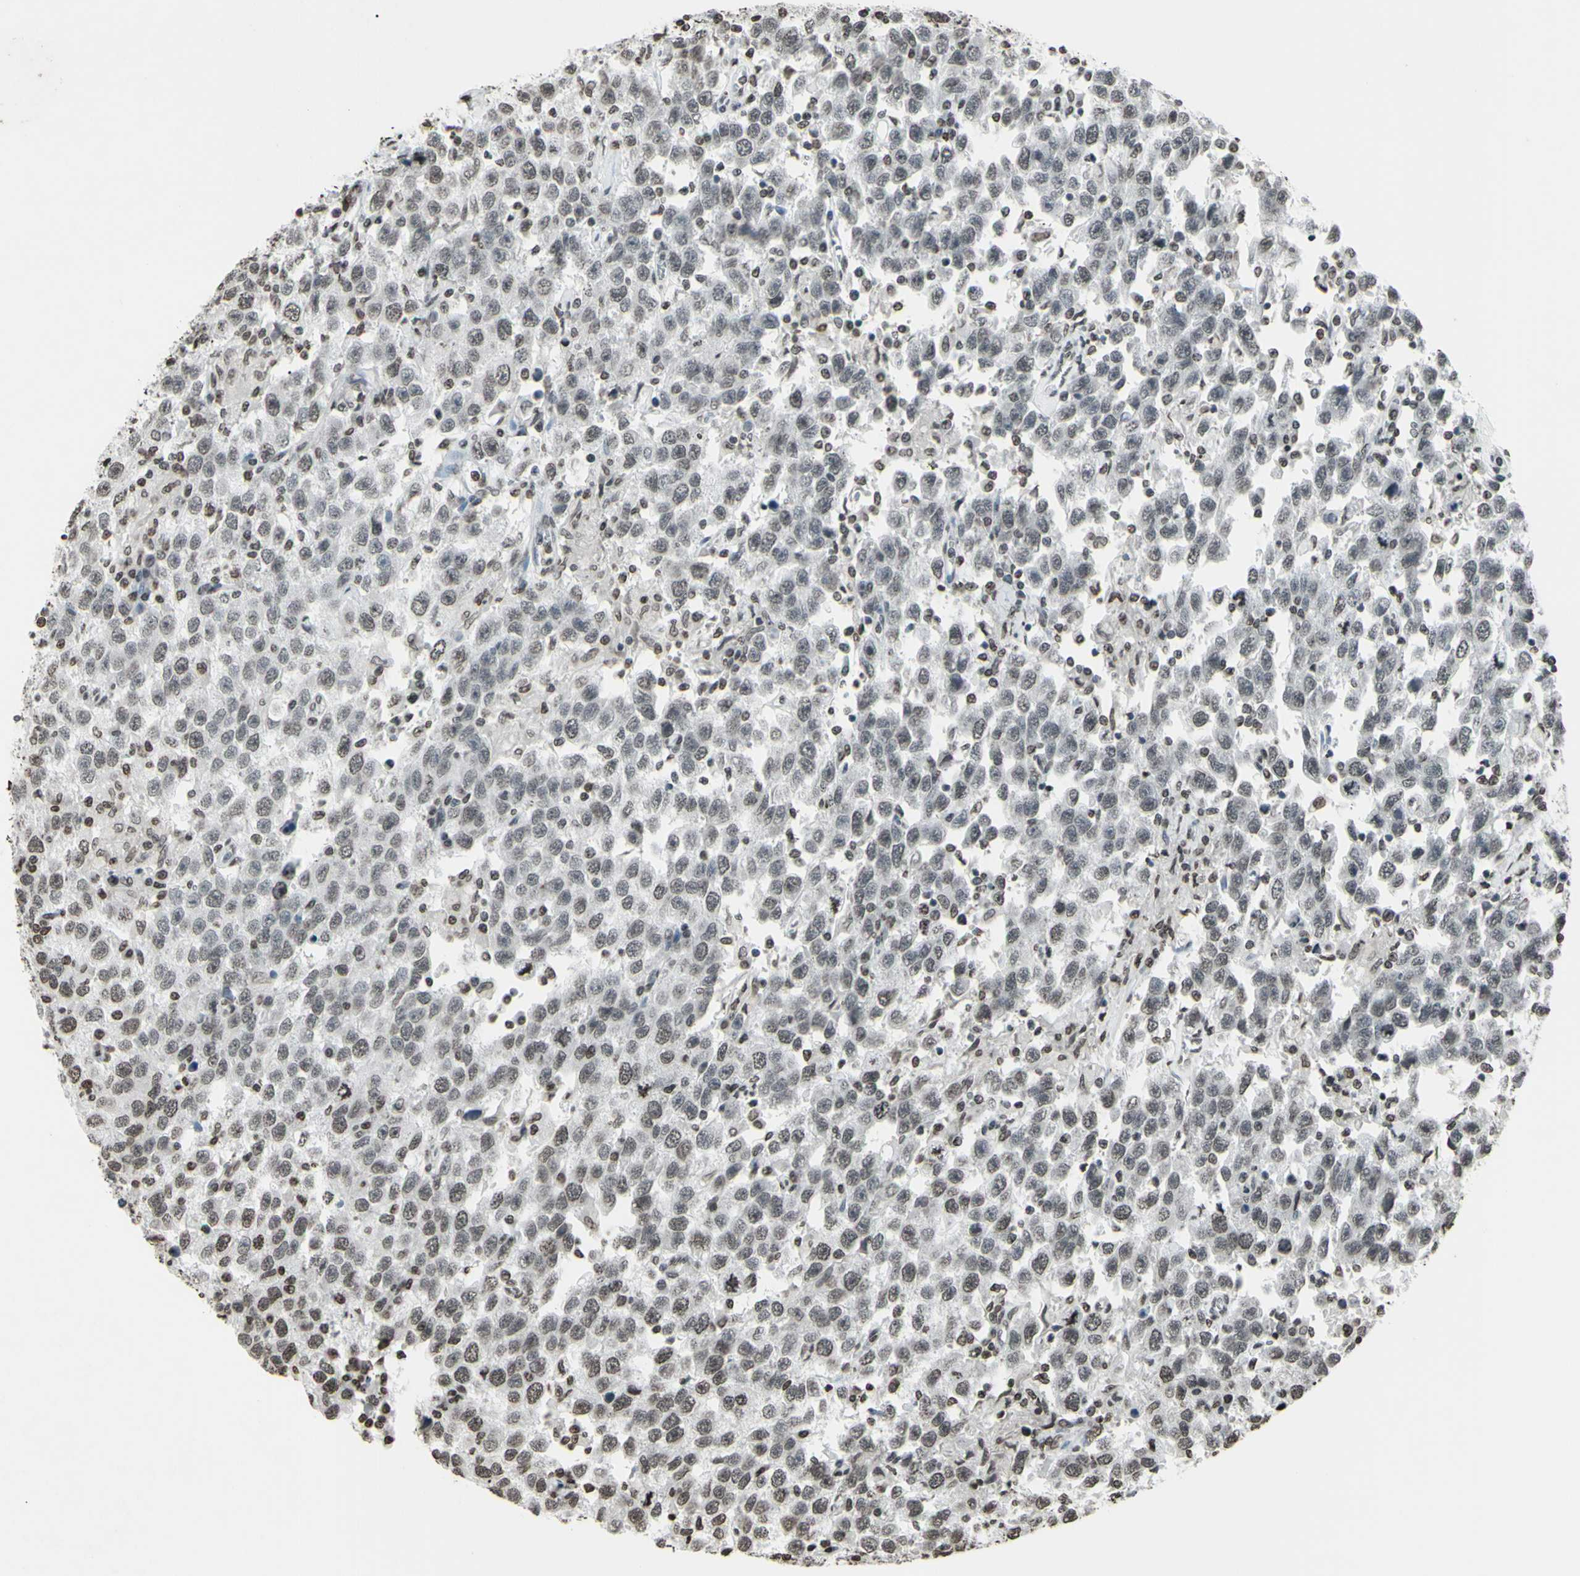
{"staining": {"intensity": "weak", "quantity": "<25%", "location": "nuclear"}, "tissue": "testis cancer", "cell_type": "Tumor cells", "image_type": "cancer", "snomed": [{"axis": "morphology", "description": "Seminoma, NOS"}, {"axis": "topography", "description": "Testis"}], "caption": "Histopathology image shows no significant protein expression in tumor cells of testis cancer (seminoma). (DAB immunohistochemistry with hematoxylin counter stain).", "gene": "CD79B", "patient": {"sex": "male", "age": 41}}